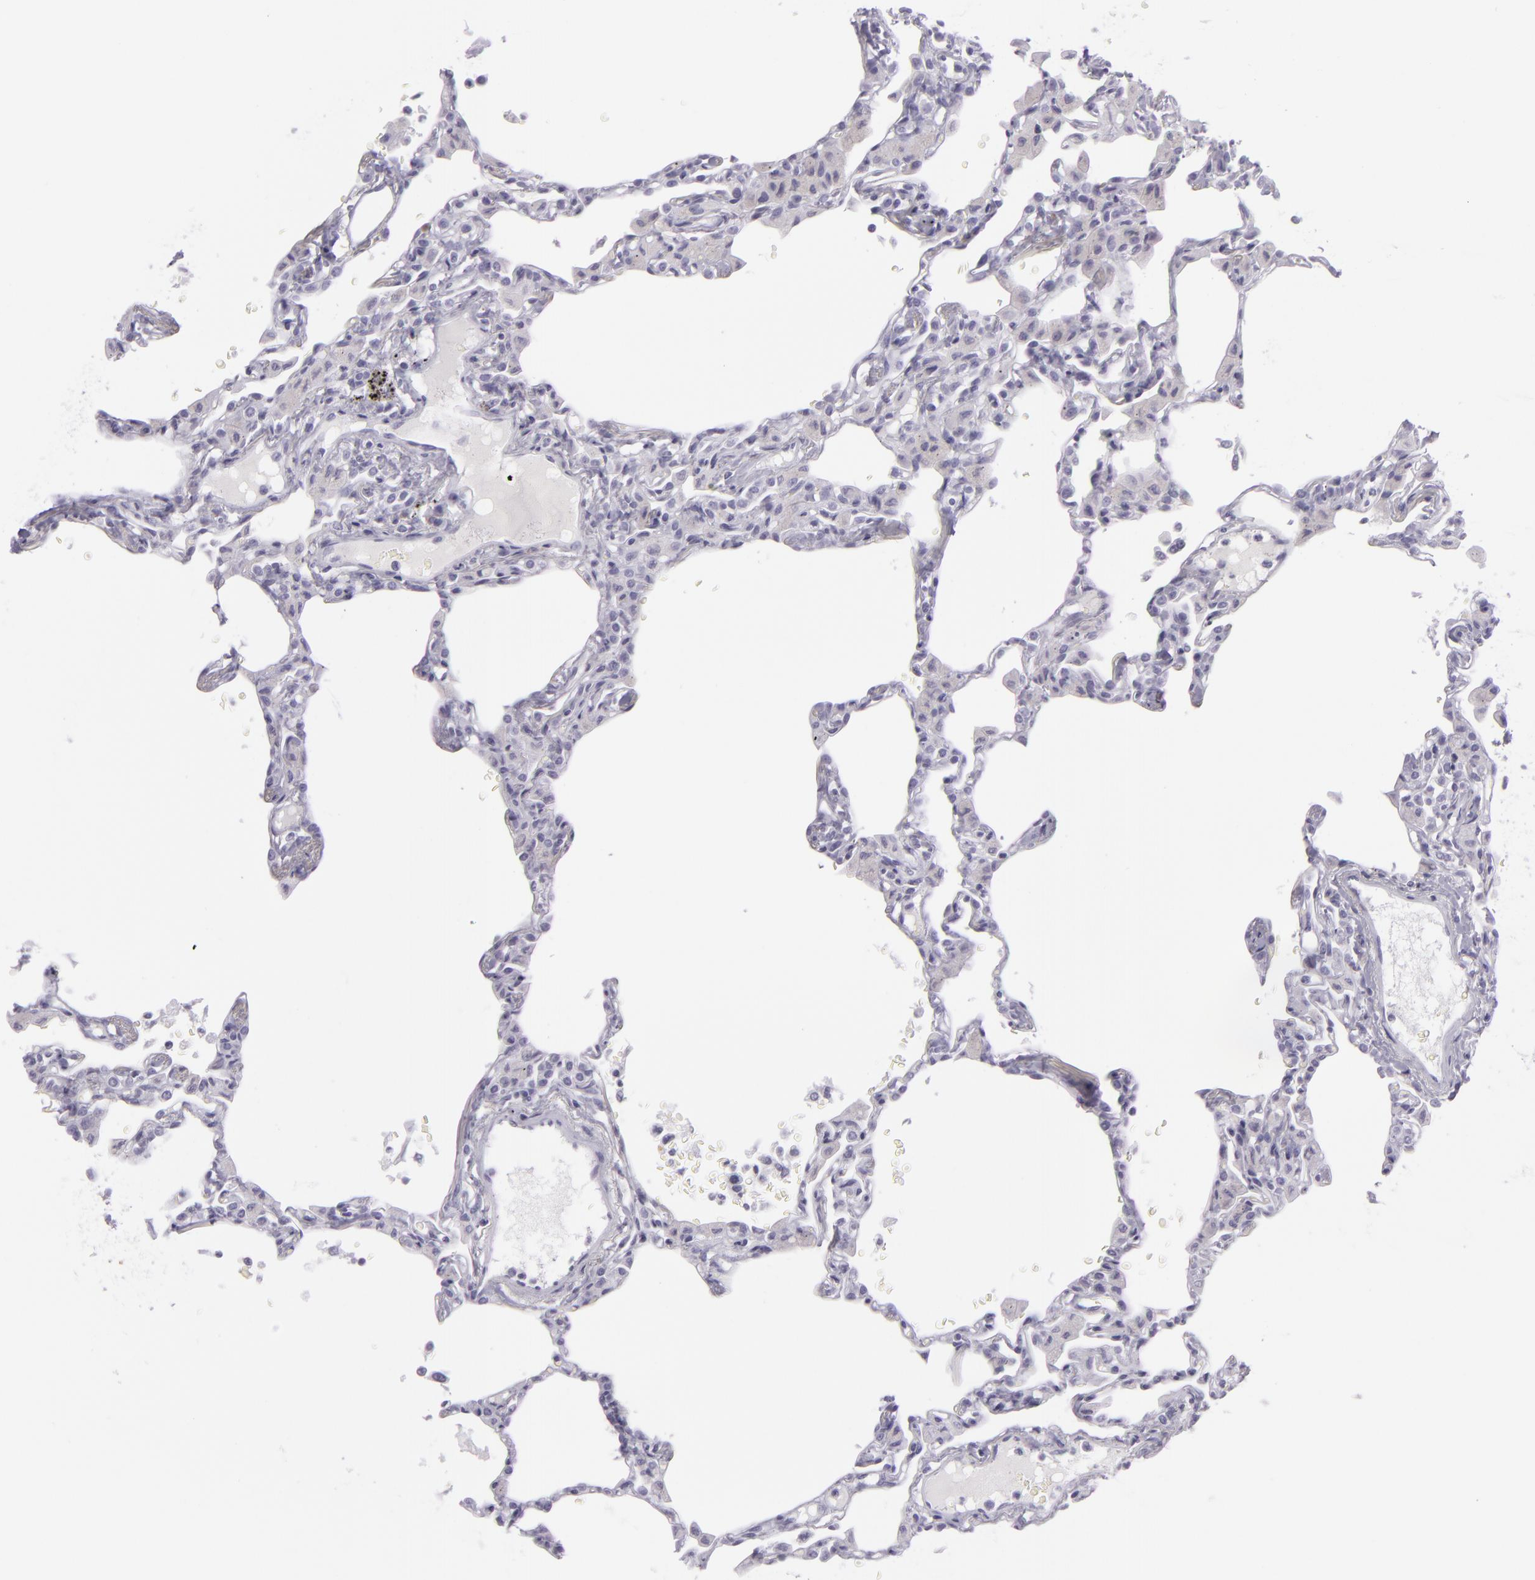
{"staining": {"intensity": "negative", "quantity": "none", "location": "none"}, "tissue": "lung", "cell_type": "Alveolar cells", "image_type": "normal", "snomed": [{"axis": "morphology", "description": "Normal tissue, NOS"}, {"axis": "topography", "description": "Lung"}], "caption": "Immunohistochemical staining of unremarkable lung exhibits no significant staining in alveolar cells. Nuclei are stained in blue.", "gene": "MUC6", "patient": {"sex": "female", "age": 49}}